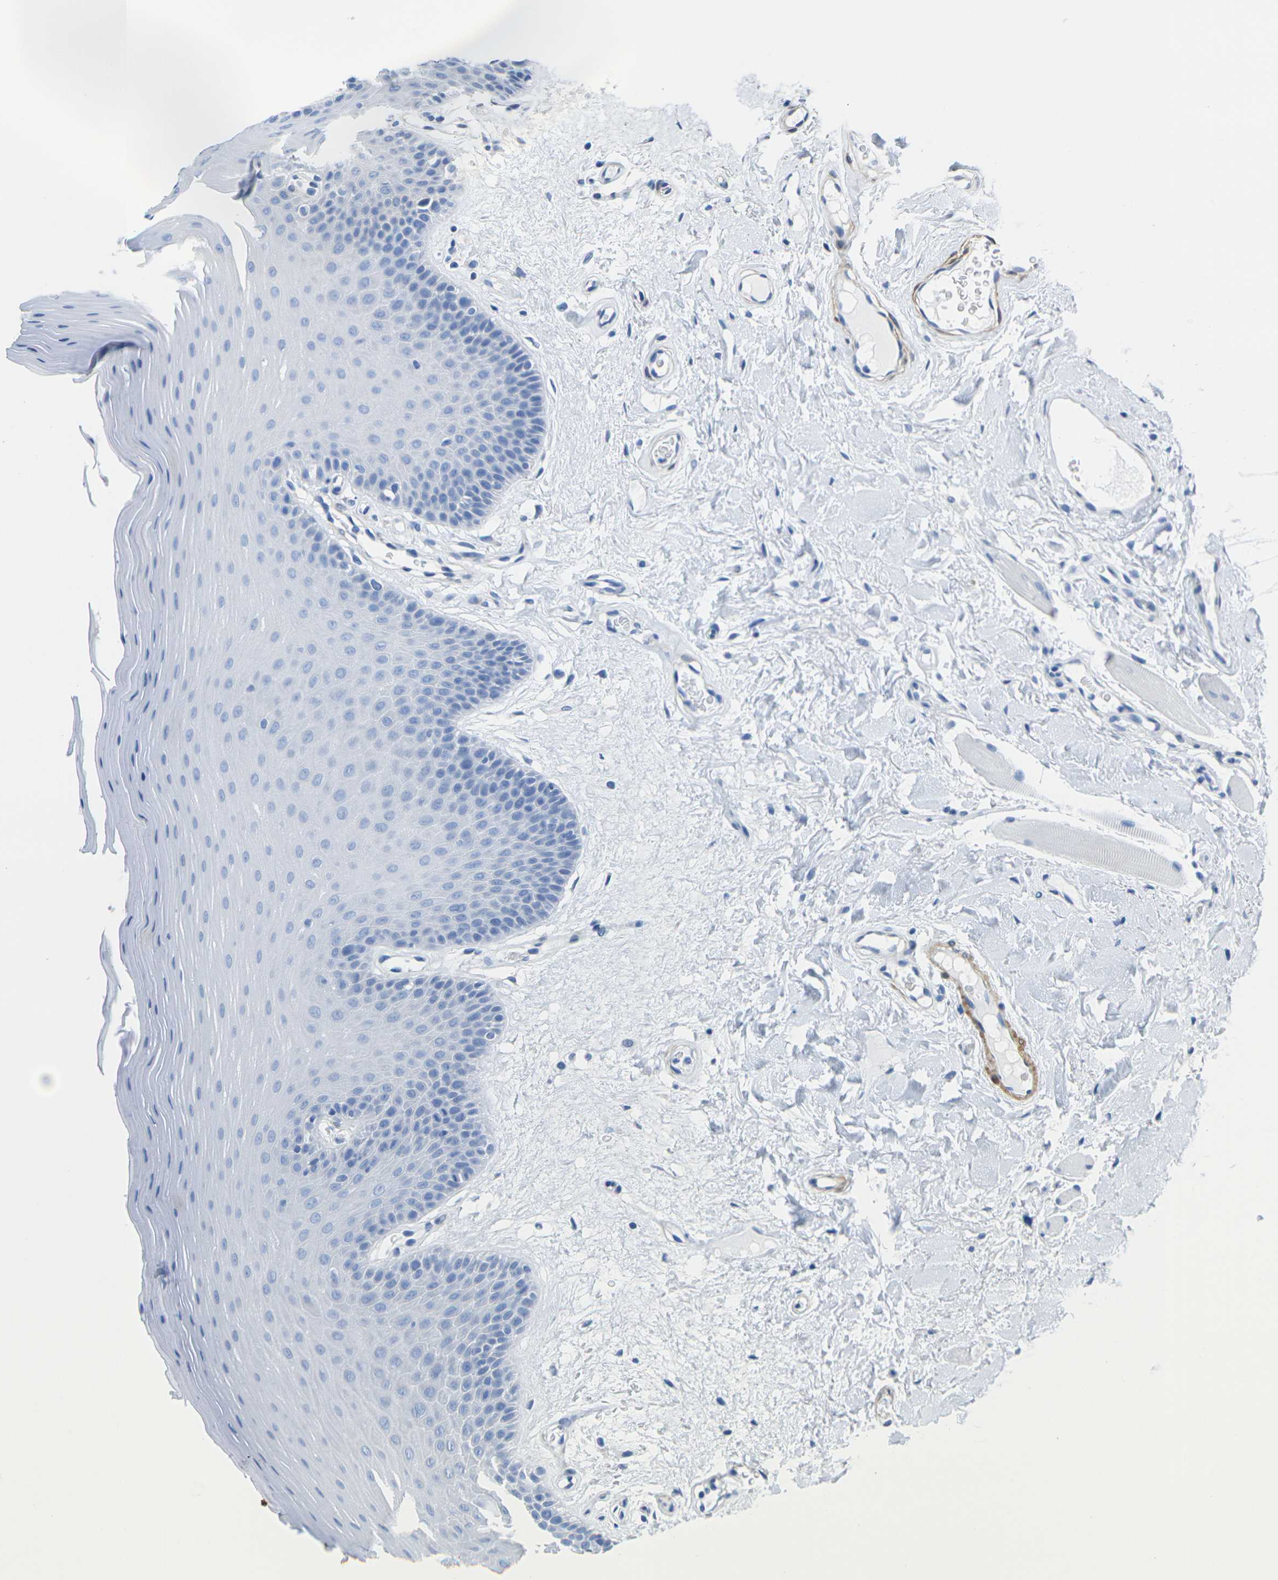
{"staining": {"intensity": "negative", "quantity": "none", "location": "none"}, "tissue": "oral mucosa", "cell_type": "Squamous epithelial cells", "image_type": "normal", "snomed": [{"axis": "morphology", "description": "Normal tissue, NOS"}, {"axis": "morphology", "description": "Squamous cell carcinoma, NOS"}, {"axis": "topography", "description": "Skeletal muscle"}, {"axis": "topography", "description": "Adipose tissue"}, {"axis": "topography", "description": "Vascular tissue"}, {"axis": "topography", "description": "Oral tissue"}, {"axis": "topography", "description": "Peripheral nerve tissue"}, {"axis": "topography", "description": "Head-Neck"}], "caption": "Immunohistochemical staining of normal human oral mucosa shows no significant expression in squamous epithelial cells. (IHC, brightfield microscopy, high magnification).", "gene": "CNN1", "patient": {"sex": "male", "age": 71}}